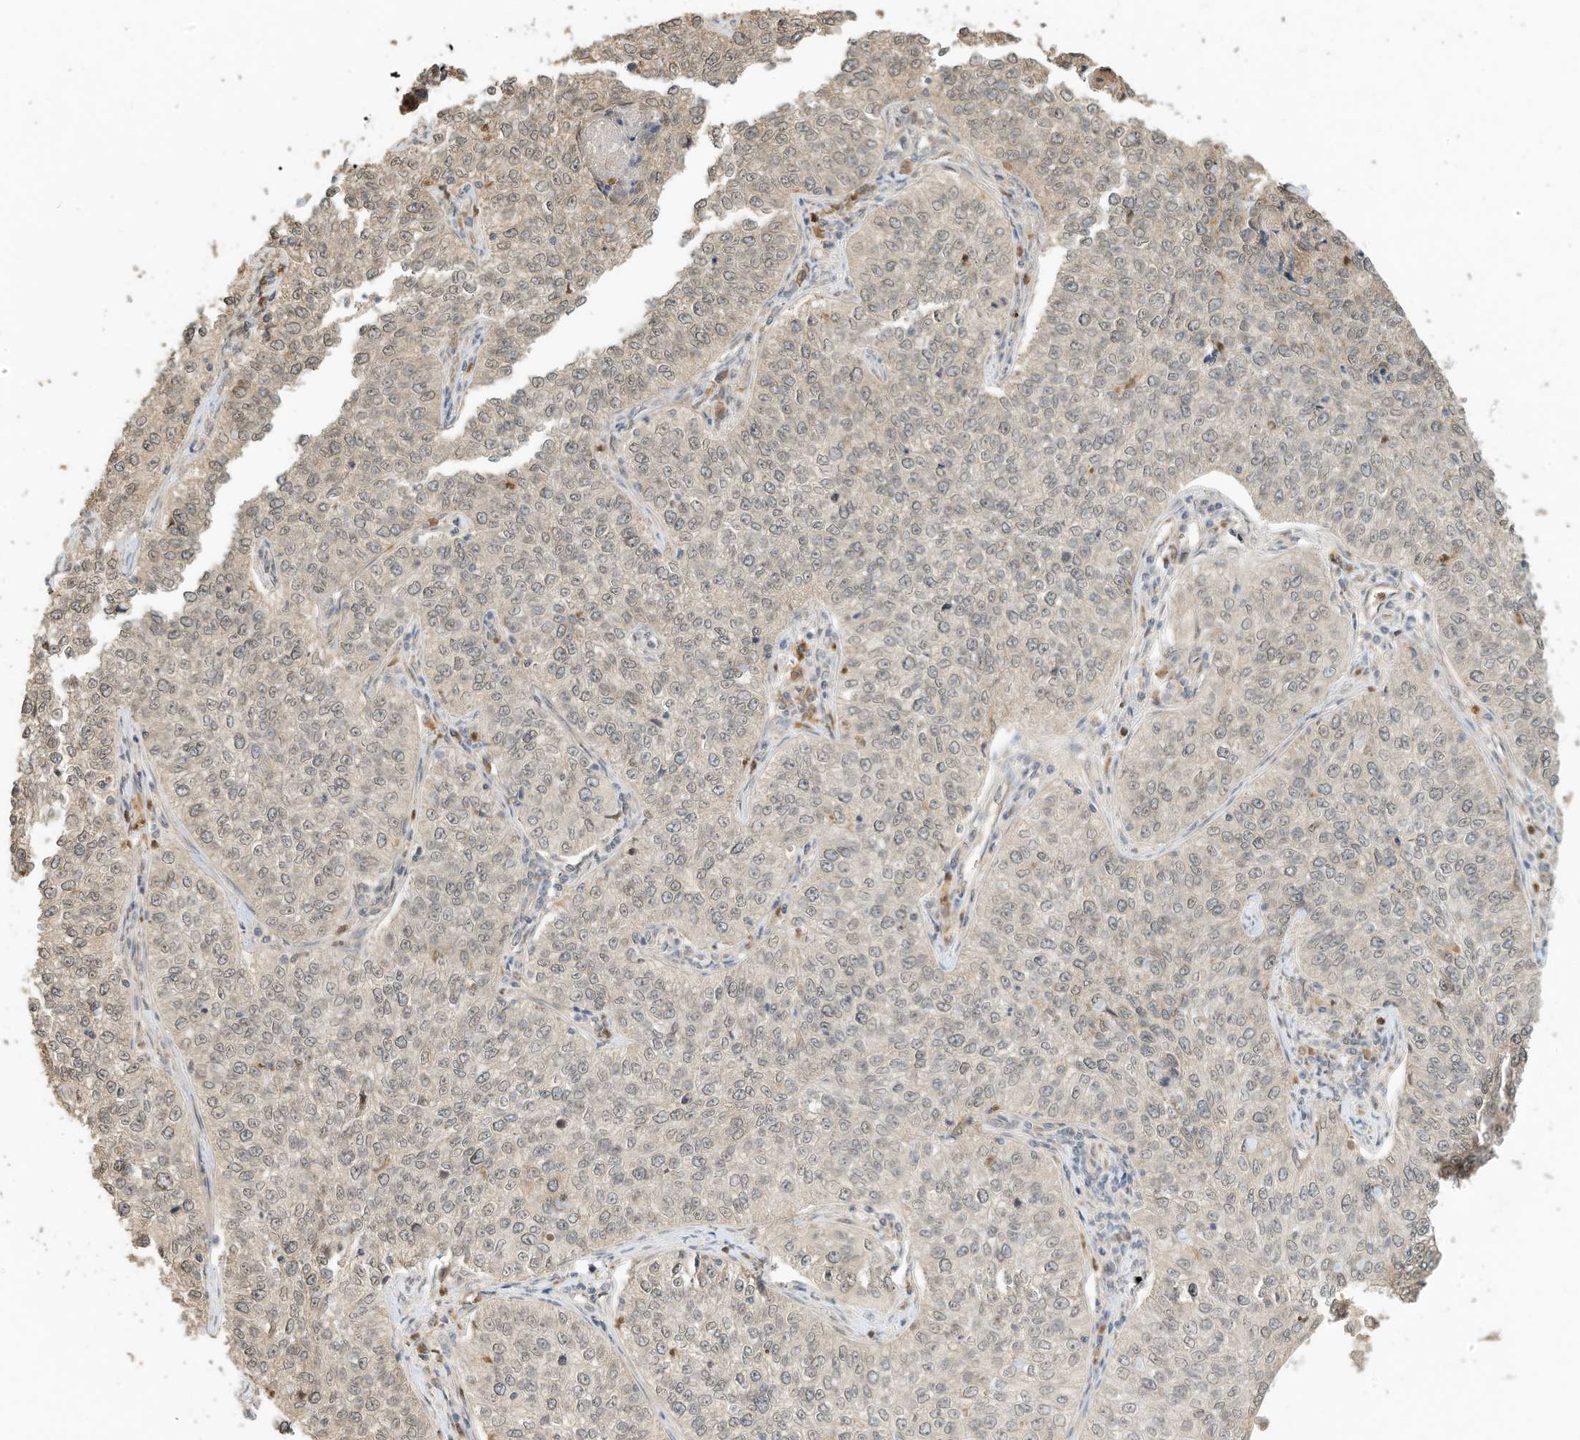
{"staining": {"intensity": "weak", "quantity": "<25%", "location": "cytoplasmic/membranous,nuclear"}, "tissue": "cervical cancer", "cell_type": "Tumor cells", "image_type": "cancer", "snomed": [{"axis": "morphology", "description": "Squamous cell carcinoma, NOS"}, {"axis": "topography", "description": "Cervix"}], "caption": "There is no significant expression in tumor cells of cervical squamous cell carcinoma. (IHC, brightfield microscopy, high magnification).", "gene": "OFD1", "patient": {"sex": "female", "age": 35}}